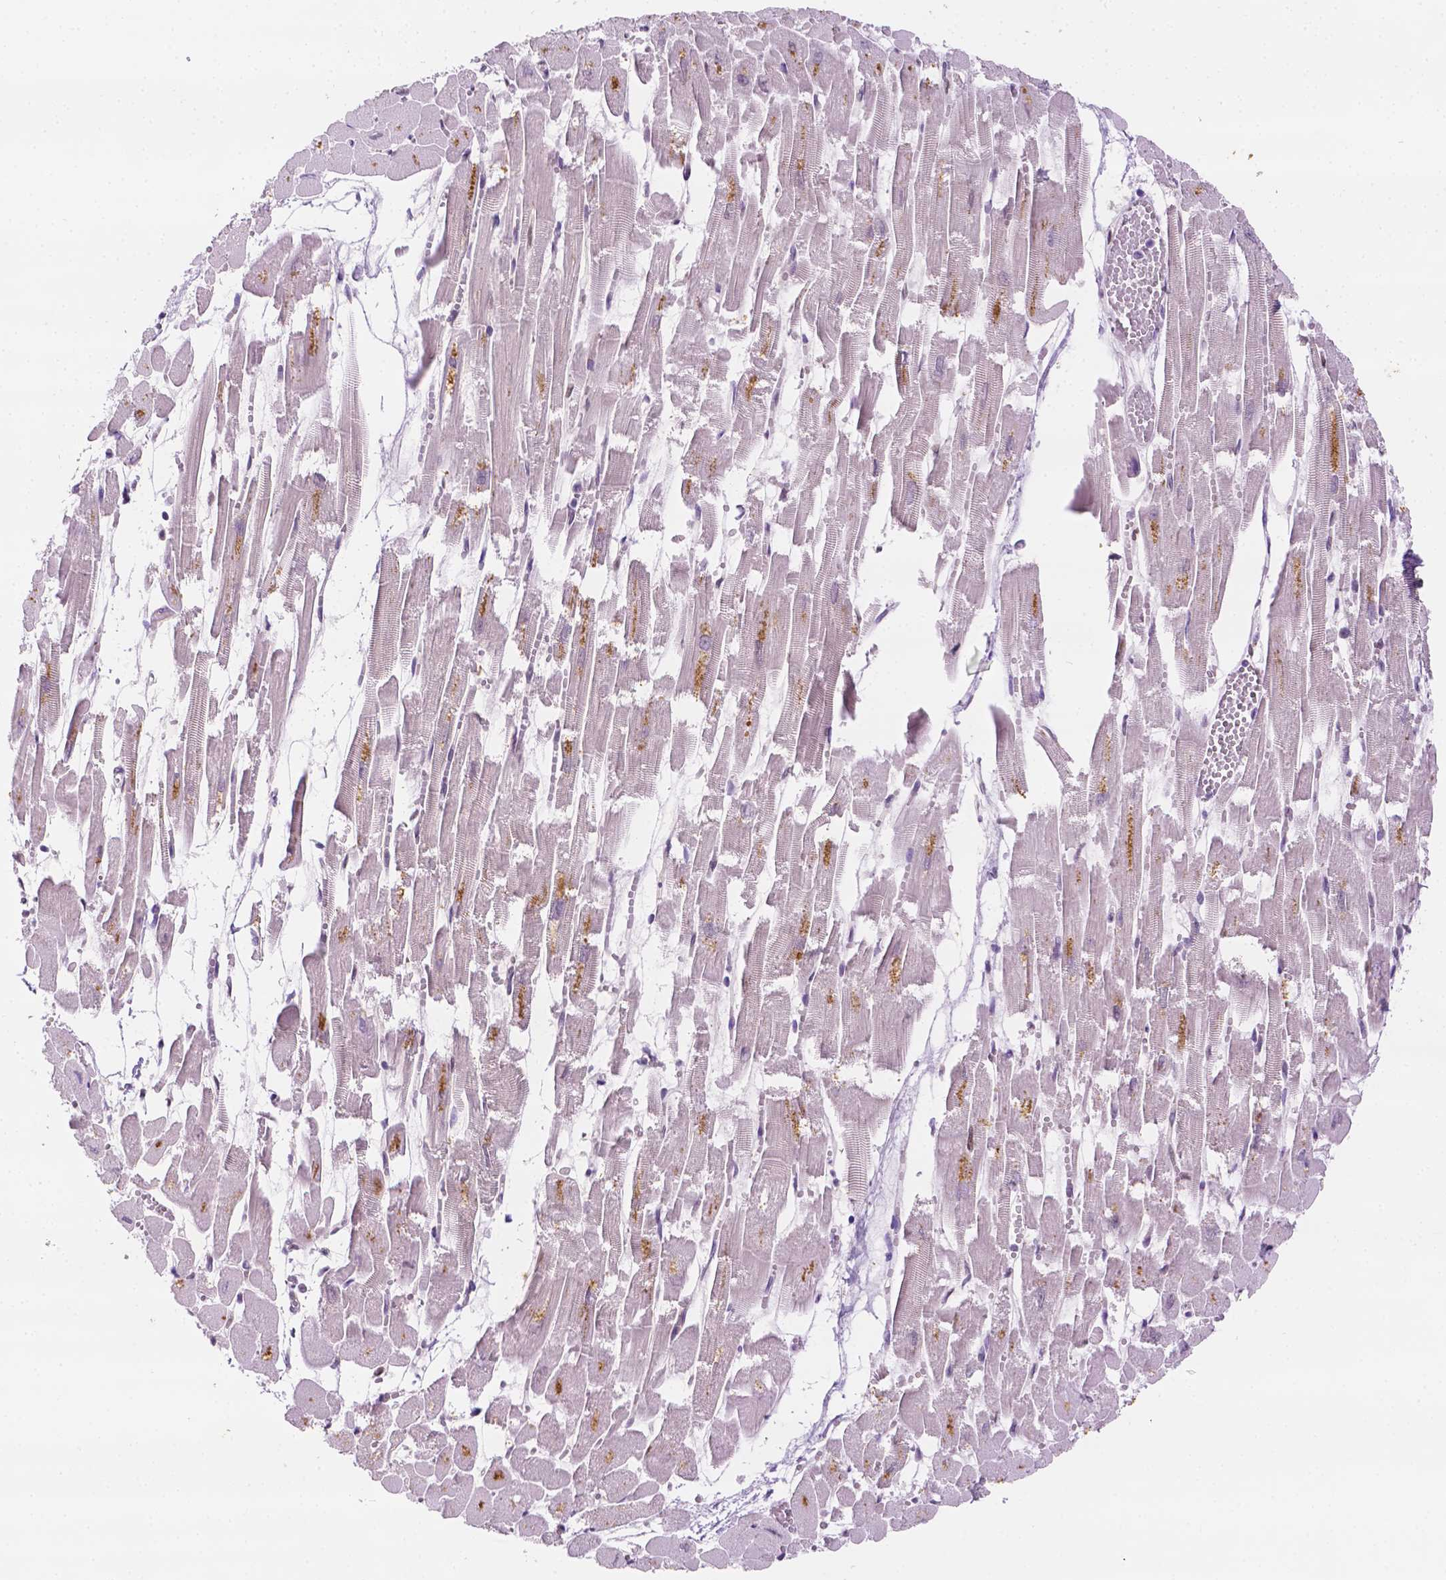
{"staining": {"intensity": "moderate", "quantity": "25%-75%", "location": "cytoplasmic/membranous,nuclear"}, "tissue": "heart muscle", "cell_type": "Cardiomyocytes", "image_type": "normal", "snomed": [{"axis": "morphology", "description": "Normal tissue, NOS"}, {"axis": "topography", "description": "Heart"}], "caption": "Cardiomyocytes display moderate cytoplasmic/membranous,nuclear staining in approximately 25%-75% of cells in normal heart muscle.", "gene": "ERF", "patient": {"sex": "female", "age": 52}}